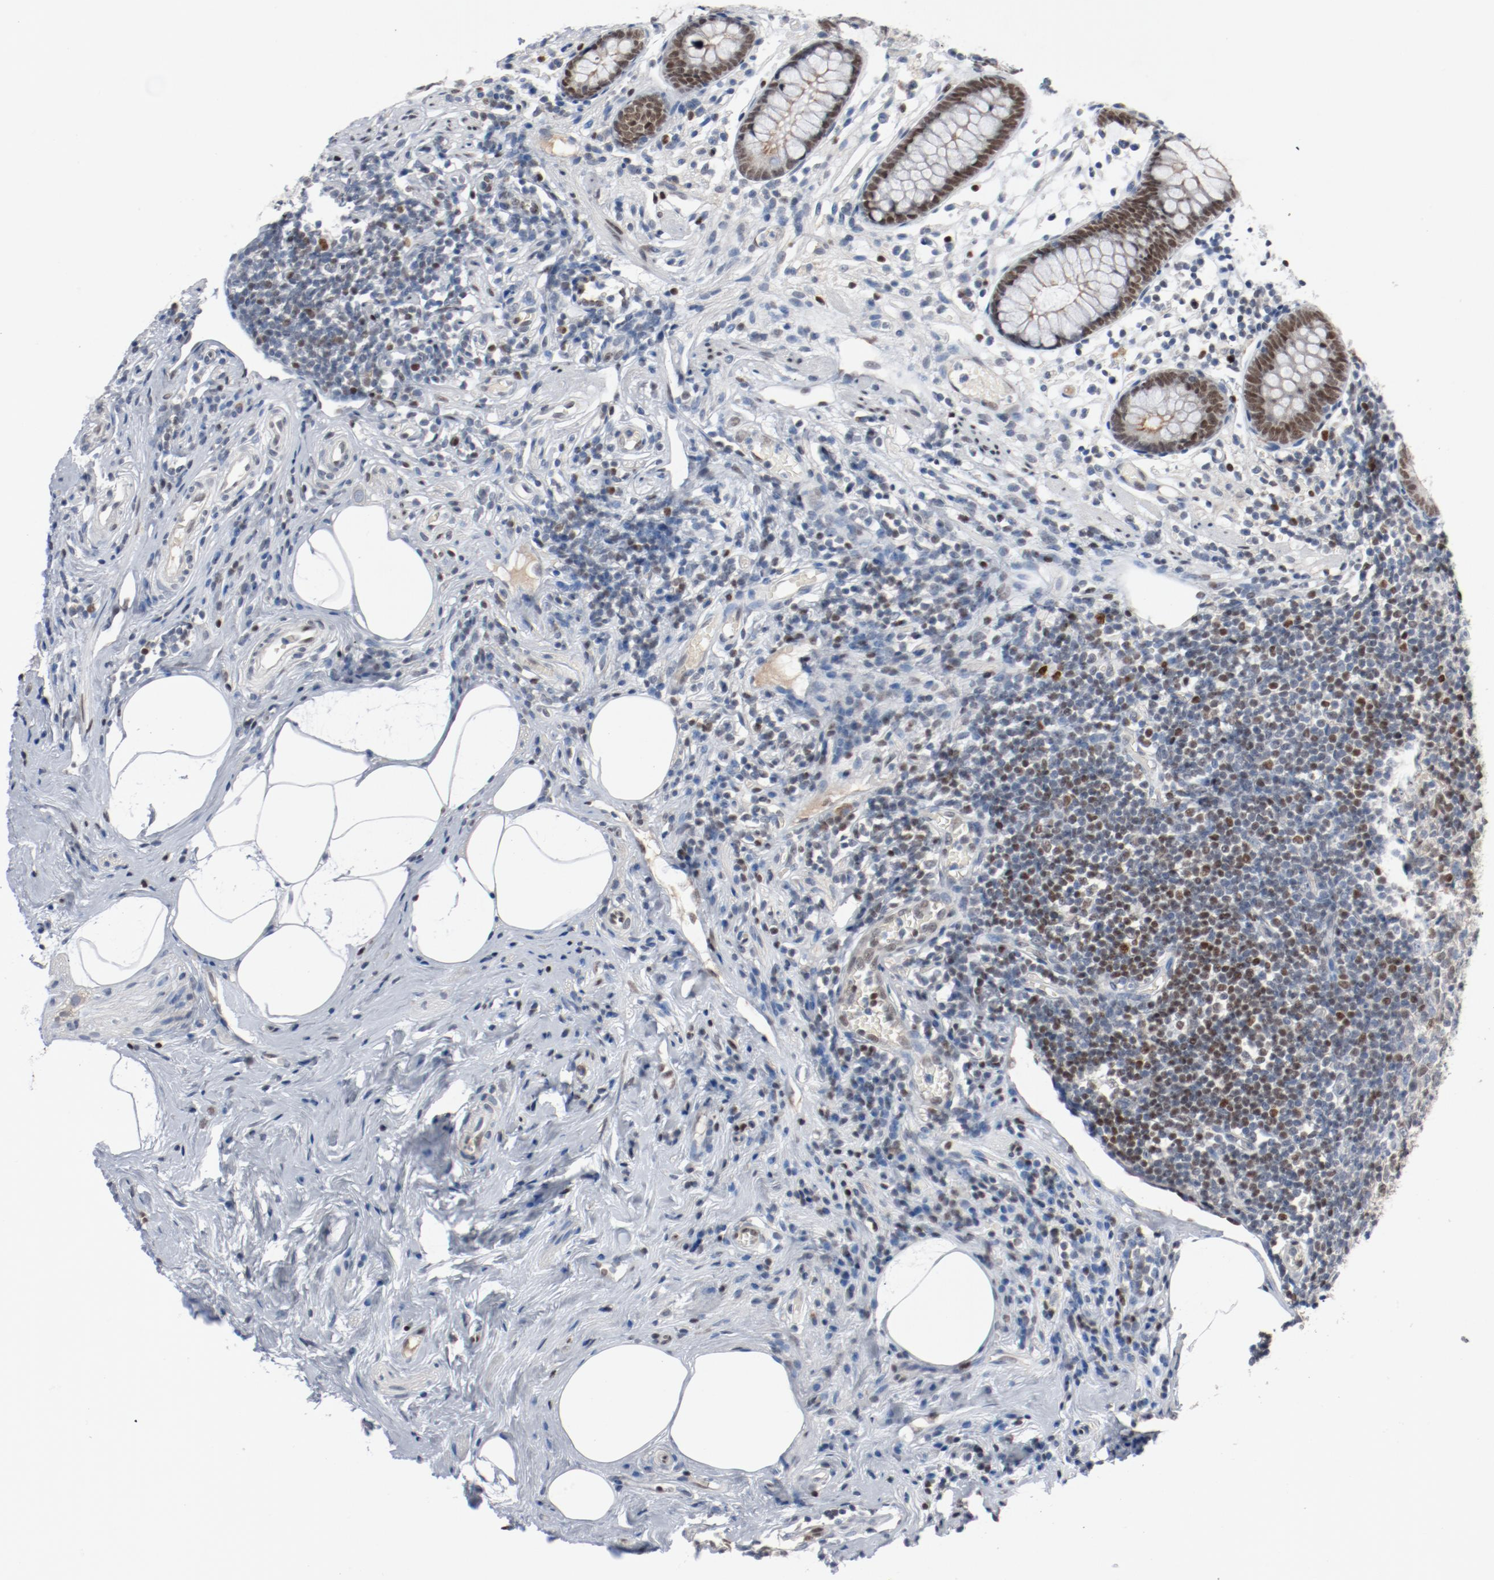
{"staining": {"intensity": "weak", "quantity": "25%-75%", "location": "nuclear"}, "tissue": "appendix", "cell_type": "Glandular cells", "image_type": "normal", "snomed": [{"axis": "morphology", "description": "Normal tissue, NOS"}, {"axis": "topography", "description": "Appendix"}], "caption": "An IHC micrograph of normal tissue is shown. Protein staining in brown highlights weak nuclear positivity in appendix within glandular cells.", "gene": "ENSG00000285708", "patient": {"sex": "male", "age": 38}}